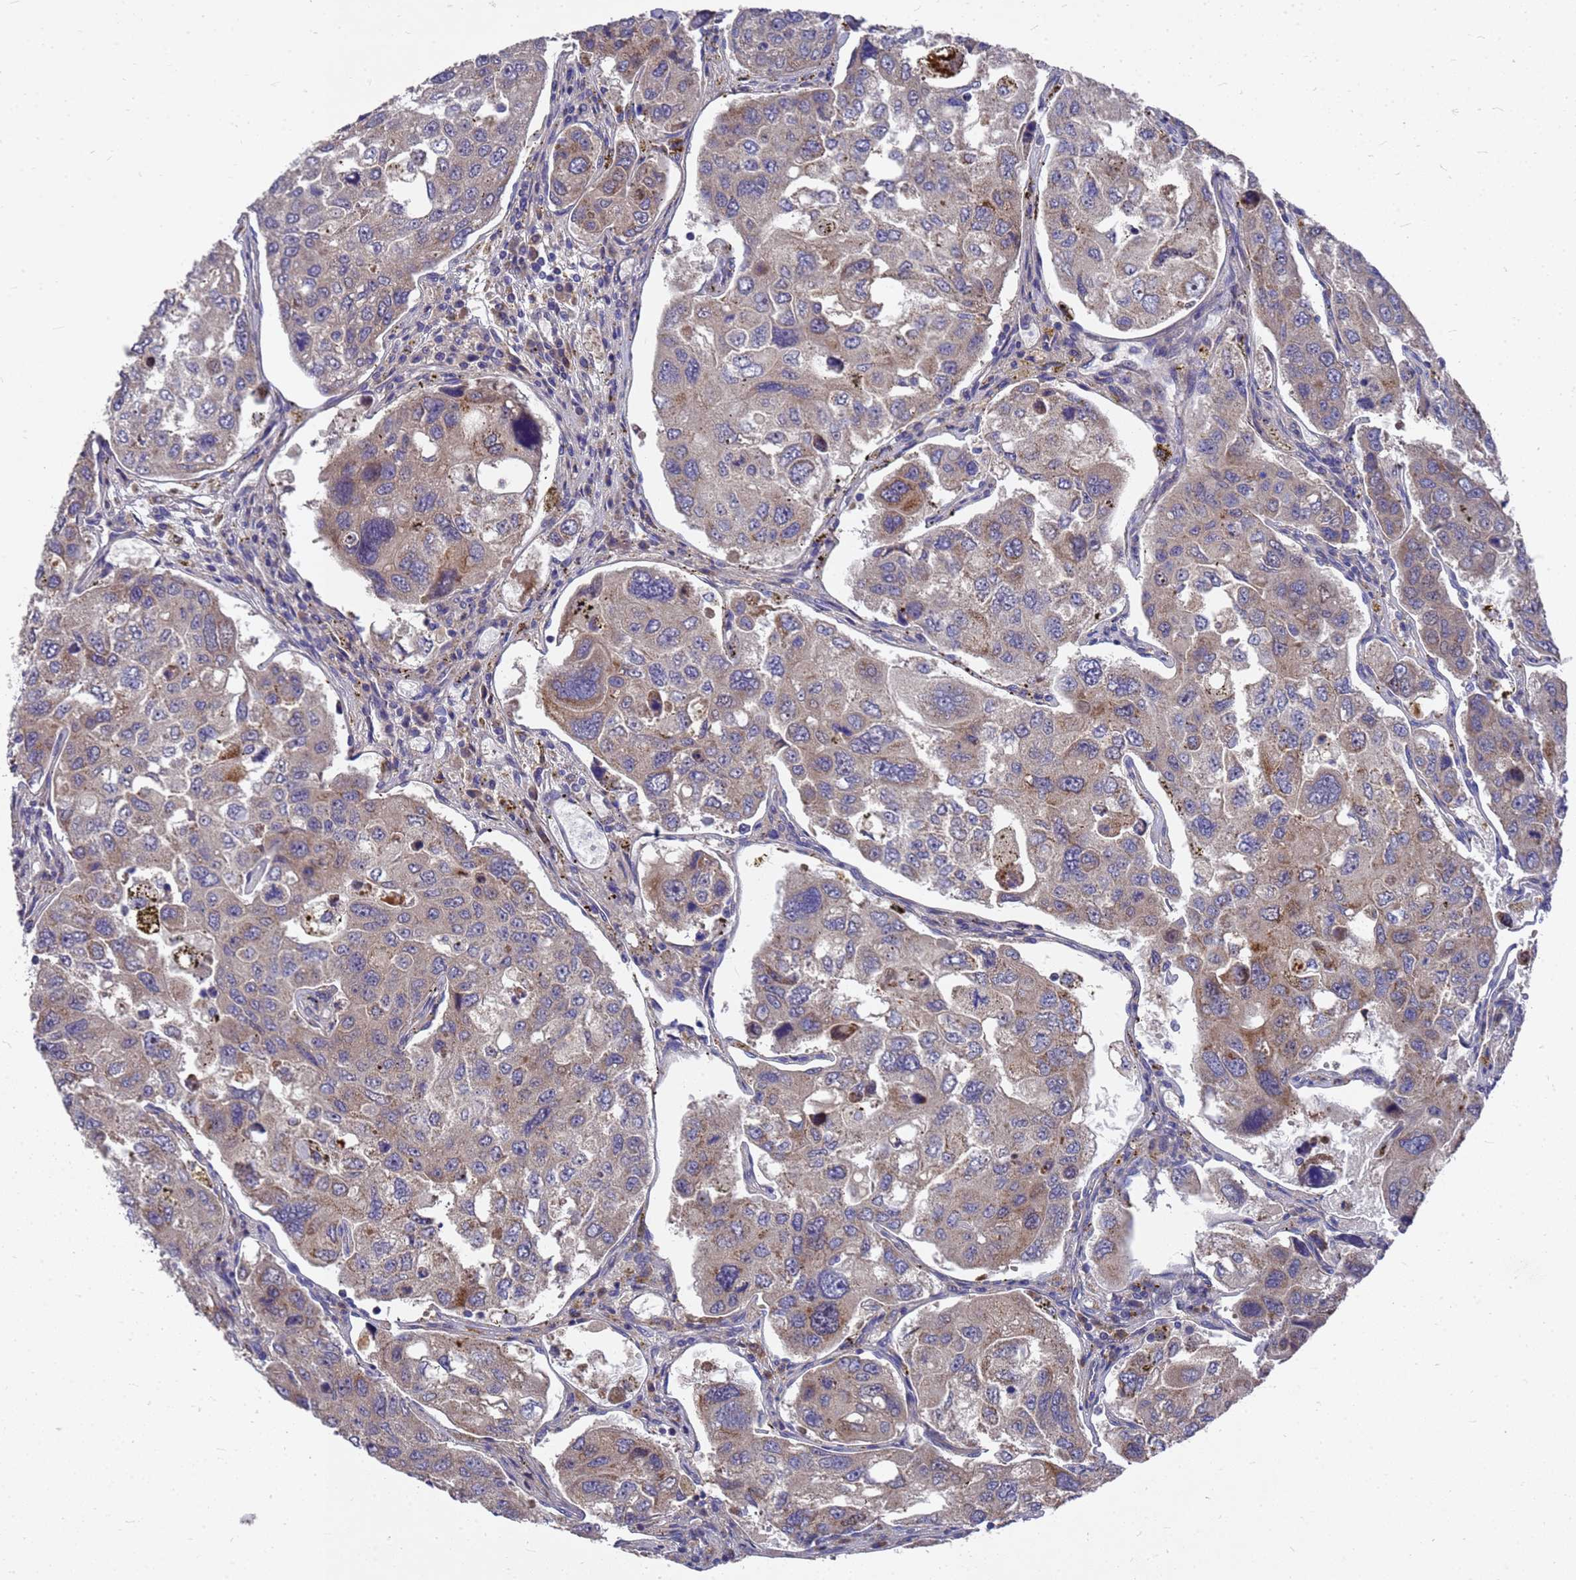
{"staining": {"intensity": "weak", "quantity": "<25%", "location": "cytoplasmic/membranous"}, "tissue": "urothelial cancer", "cell_type": "Tumor cells", "image_type": "cancer", "snomed": [{"axis": "morphology", "description": "Urothelial carcinoma, High grade"}, {"axis": "topography", "description": "Lymph node"}, {"axis": "topography", "description": "Urinary bladder"}], "caption": "A high-resolution histopathology image shows IHC staining of urothelial carcinoma (high-grade), which displays no significant positivity in tumor cells.", "gene": "ZNF717", "patient": {"sex": "male", "age": 51}}